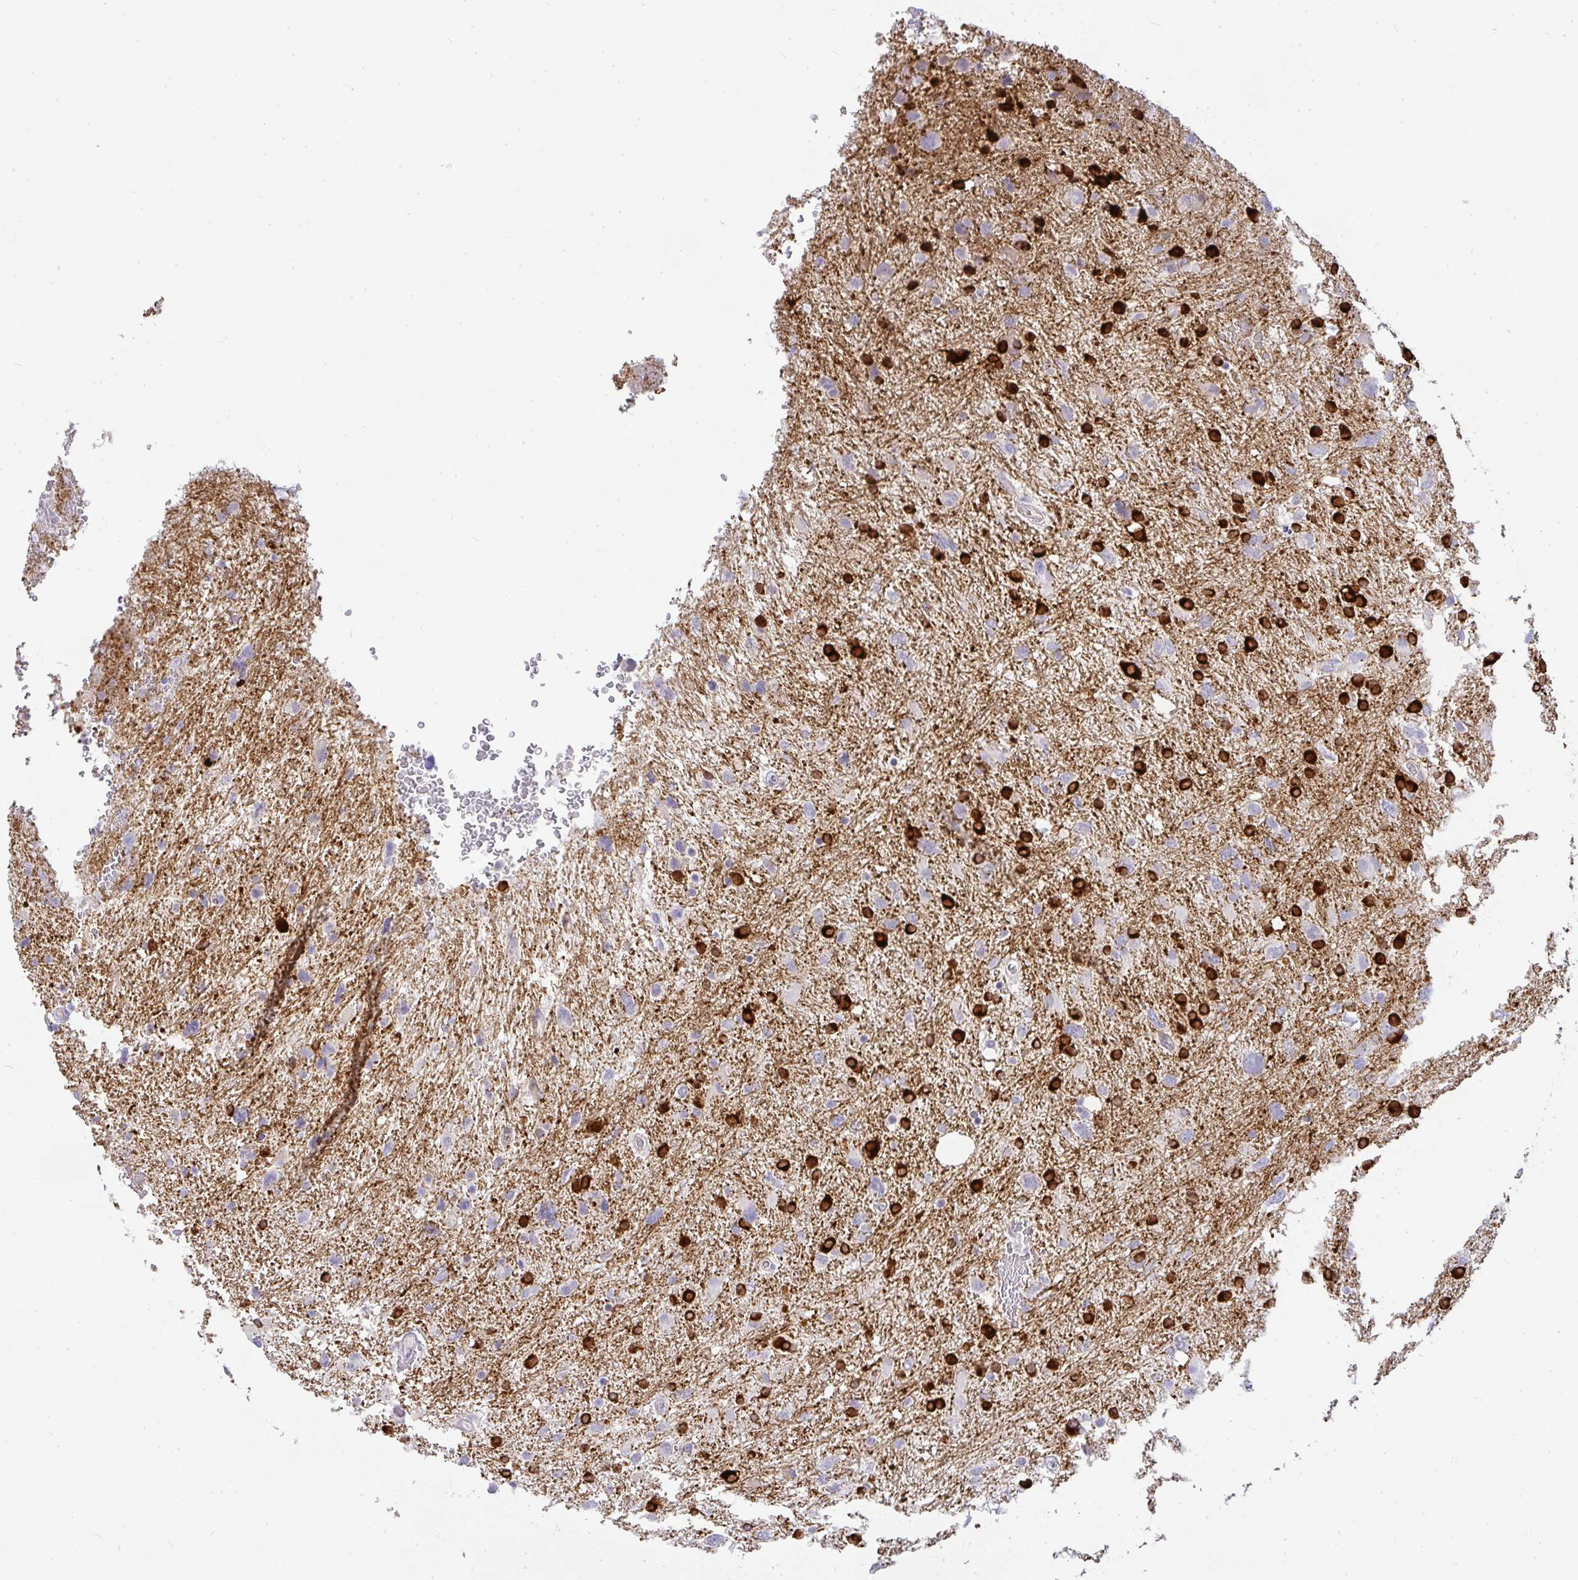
{"staining": {"intensity": "strong", "quantity": "25%-75%", "location": "cytoplasmic/membranous"}, "tissue": "glioma", "cell_type": "Tumor cells", "image_type": "cancer", "snomed": [{"axis": "morphology", "description": "Glioma, malignant, High grade"}, {"axis": "topography", "description": "Brain"}], "caption": "Protein analysis of malignant high-grade glioma tissue reveals strong cytoplasmic/membranous positivity in about 25%-75% of tumor cells.", "gene": "LIPE", "patient": {"sex": "male", "age": 61}}